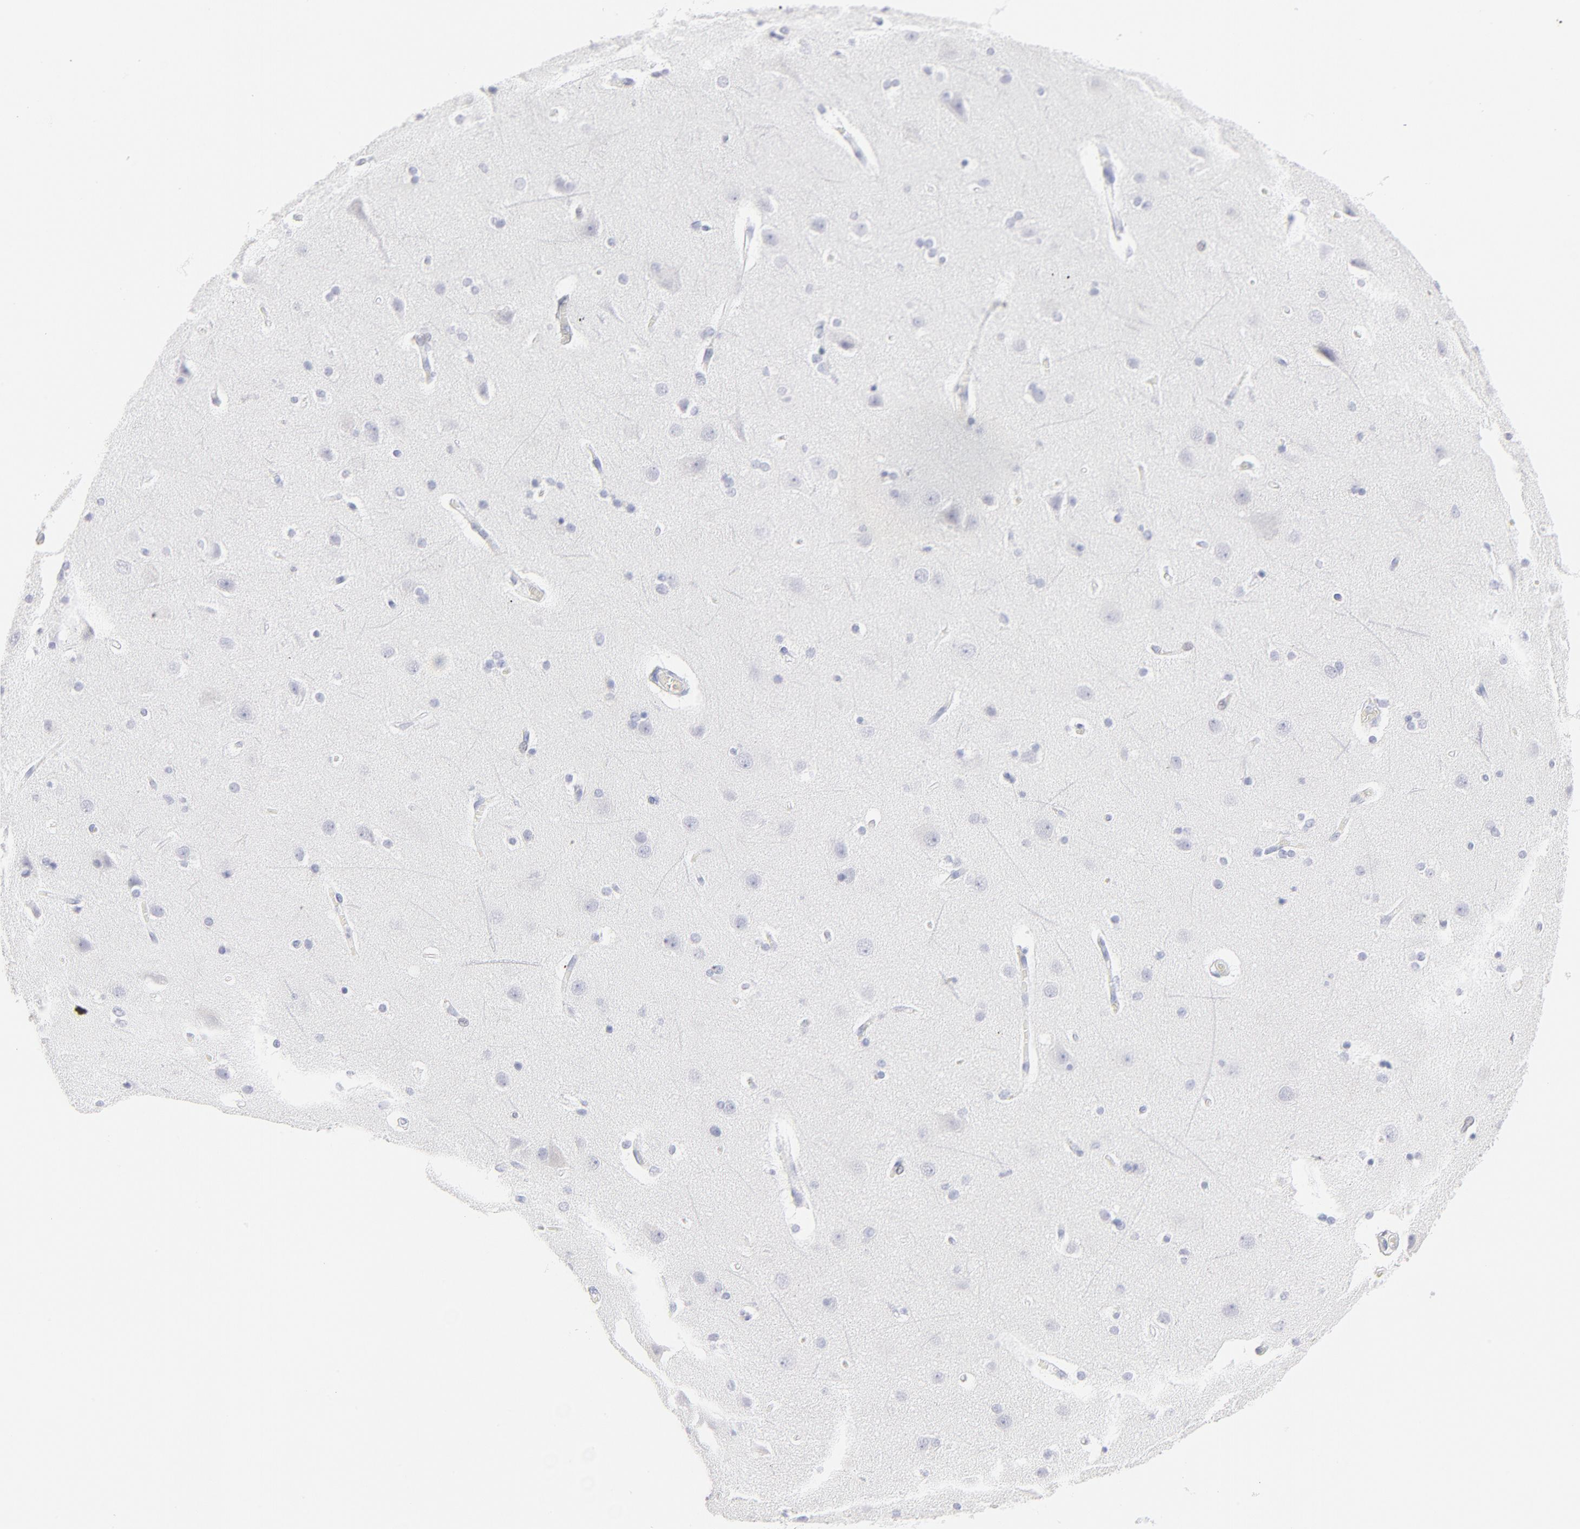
{"staining": {"intensity": "negative", "quantity": "none", "location": "none"}, "tissue": "cerebral cortex", "cell_type": "Endothelial cells", "image_type": "normal", "snomed": [{"axis": "morphology", "description": "Normal tissue, NOS"}, {"axis": "topography", "description": "Cerebral cortex"}], "caption": "The immunohistochemistry (IHC) histopathology image has no significant positivity in endothelial cells of cerebral cortex. (IHC, brightfield microscopy, high magnification).", "gene": "ELF3", "patient": {"sex": "female", "age": 54}}